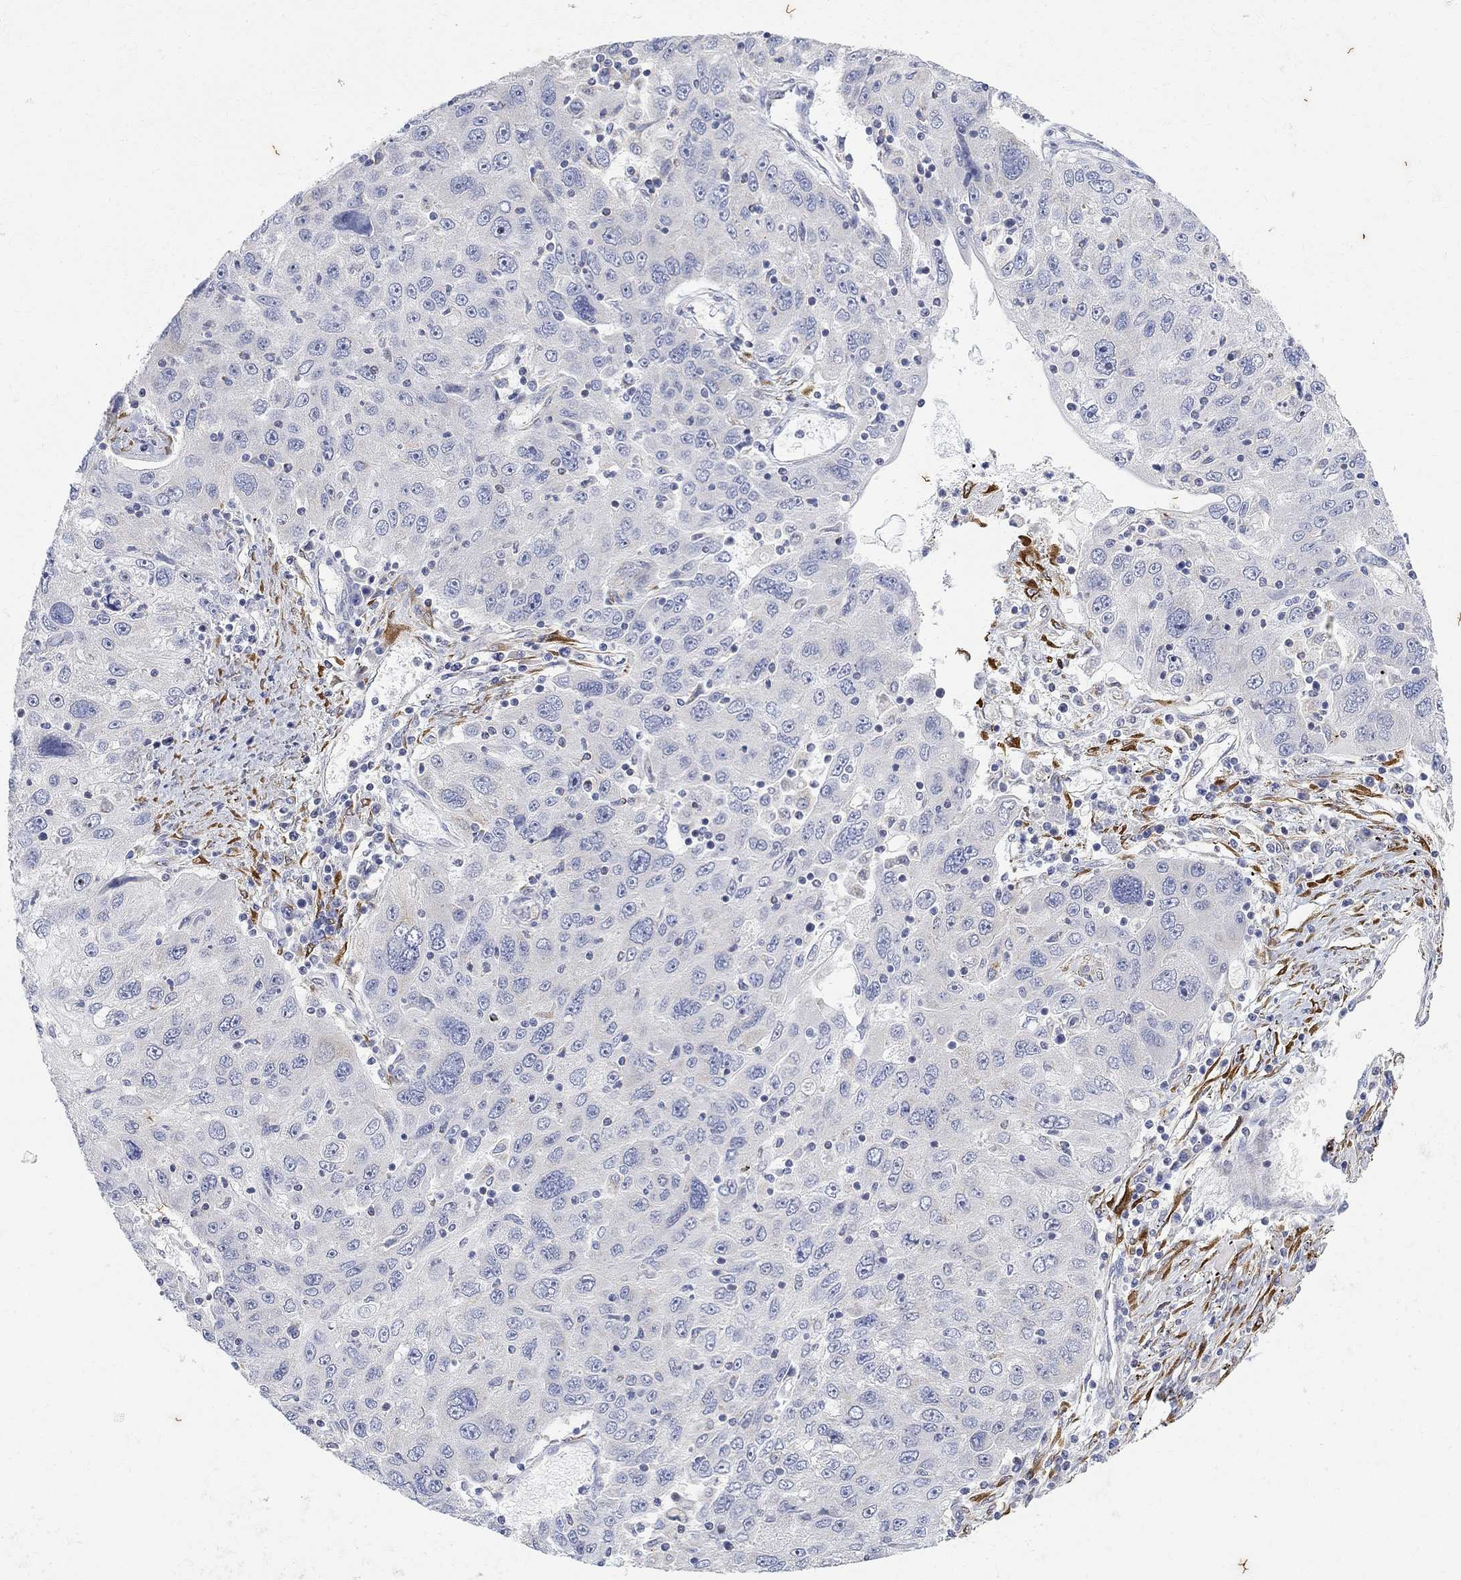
{"staining": {"intensity": "negative", "quantity": "none", "location": "none"}, "tissue": "stomach cancer", "cell_type": "Tumor cells", "image_type": "cancer", "snomed": [{"axis": "morphology", "description": "Adenocarcinoma, NOS"}, {"axis": "topography", "description": "Stomach"}], "caption": "This is an immunohistochemistry image of human stomach cancer. There is no staining in tumor cells.", "gene": "FNDC5", "patient": {"sex": "male", "age": 56}}